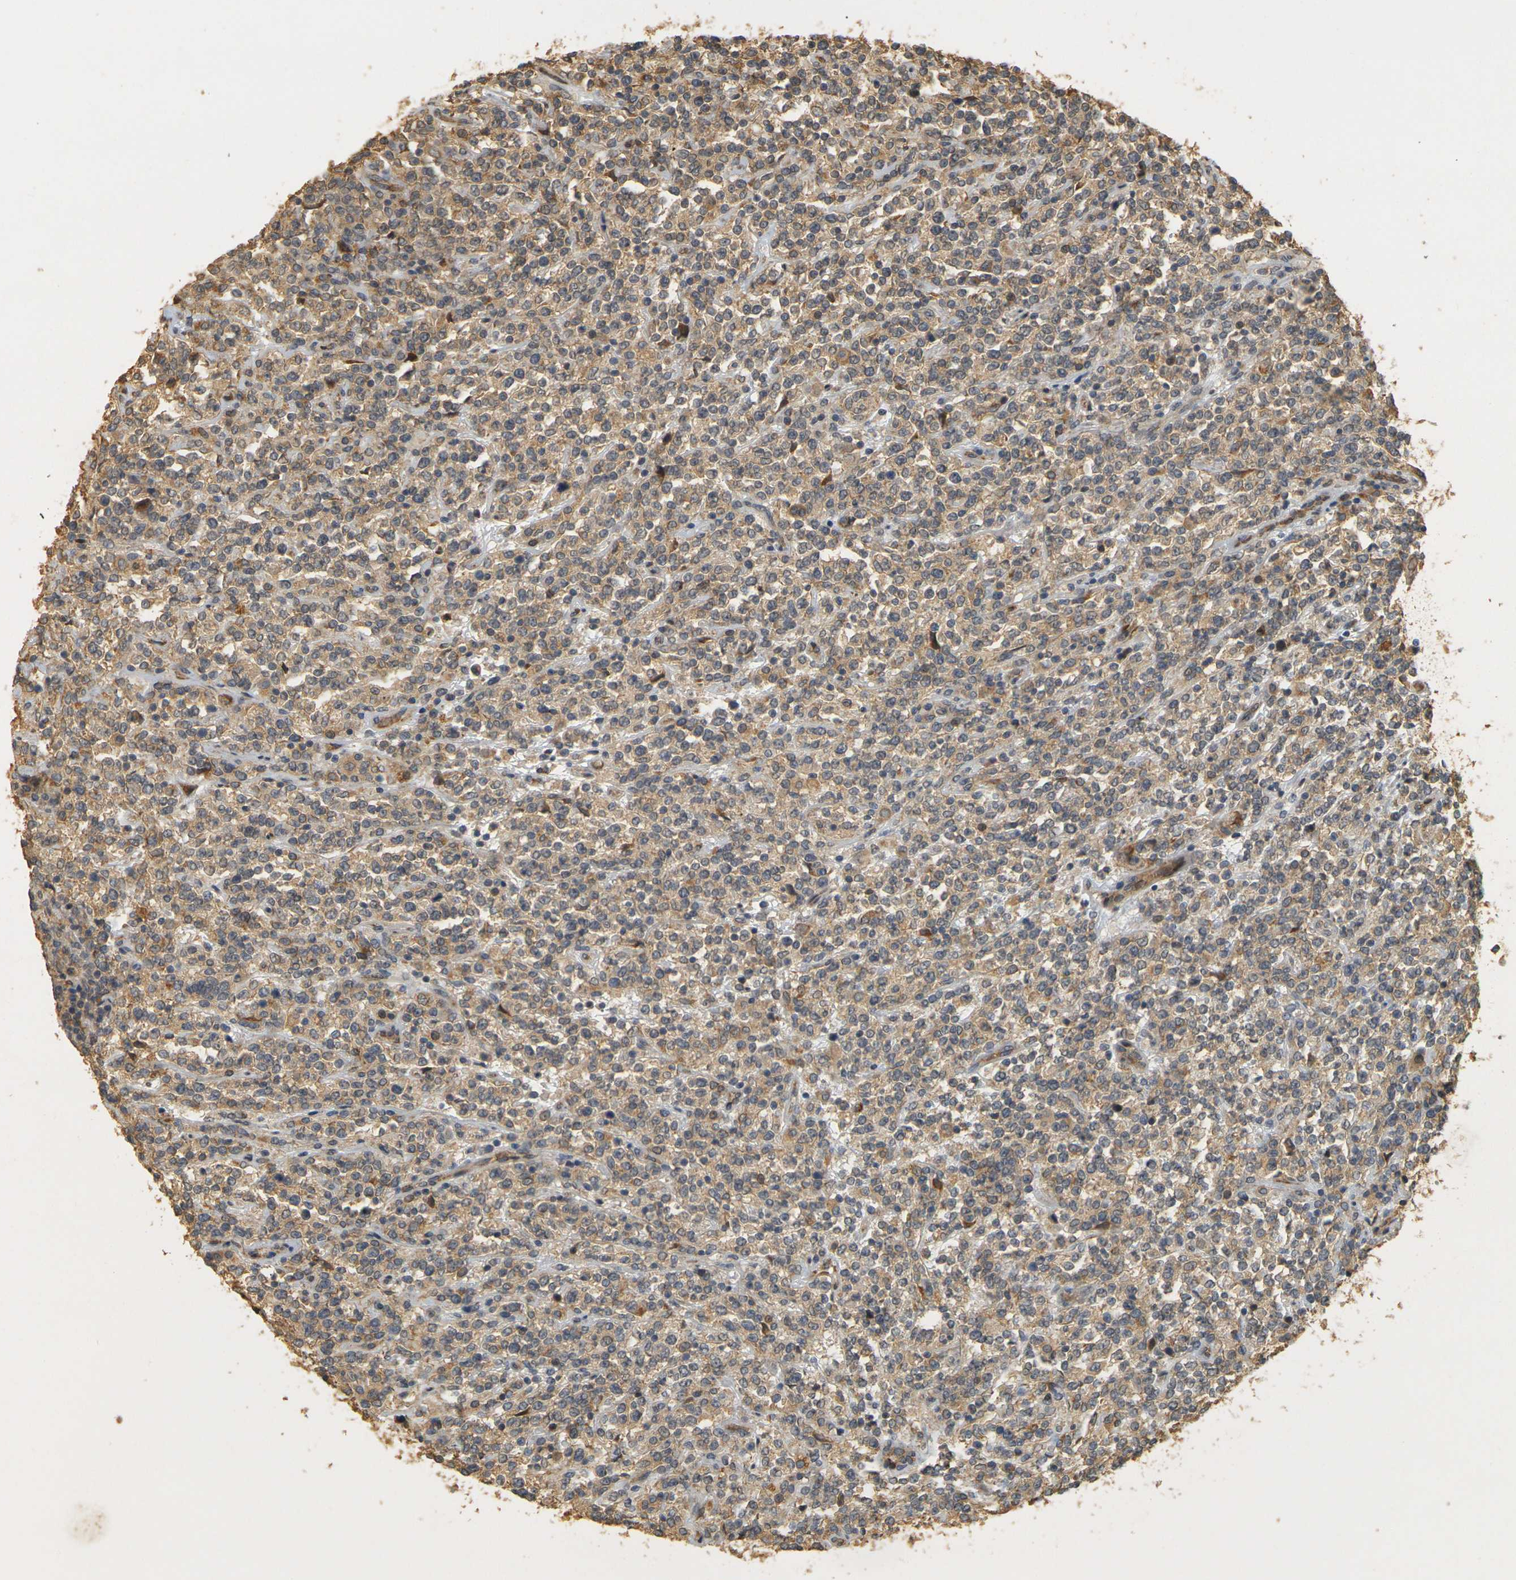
{"staining": {"intensity": "weak", "quantity": ">75%", "location": "cytoplasmic/membranous"}, "tissue": "lymphoma", "cell_type": "Tumor cells", "image_type": "cancer", "snomed": [{"axis": "morphology", "description": "Malignant lymphoma, non-Hodgkin's type, High grade"}, {"axis": "topography", "description": "Soft tissue"}], "caption": "Malignant lymphoma, non-Hodgkin's type (high-grade) tissue displays weak cytoplasmic/membranous positivity in approximately >75% of tumor cells", "gene": "MEGF9", "patient": {"sex": "male", "age": 18}}